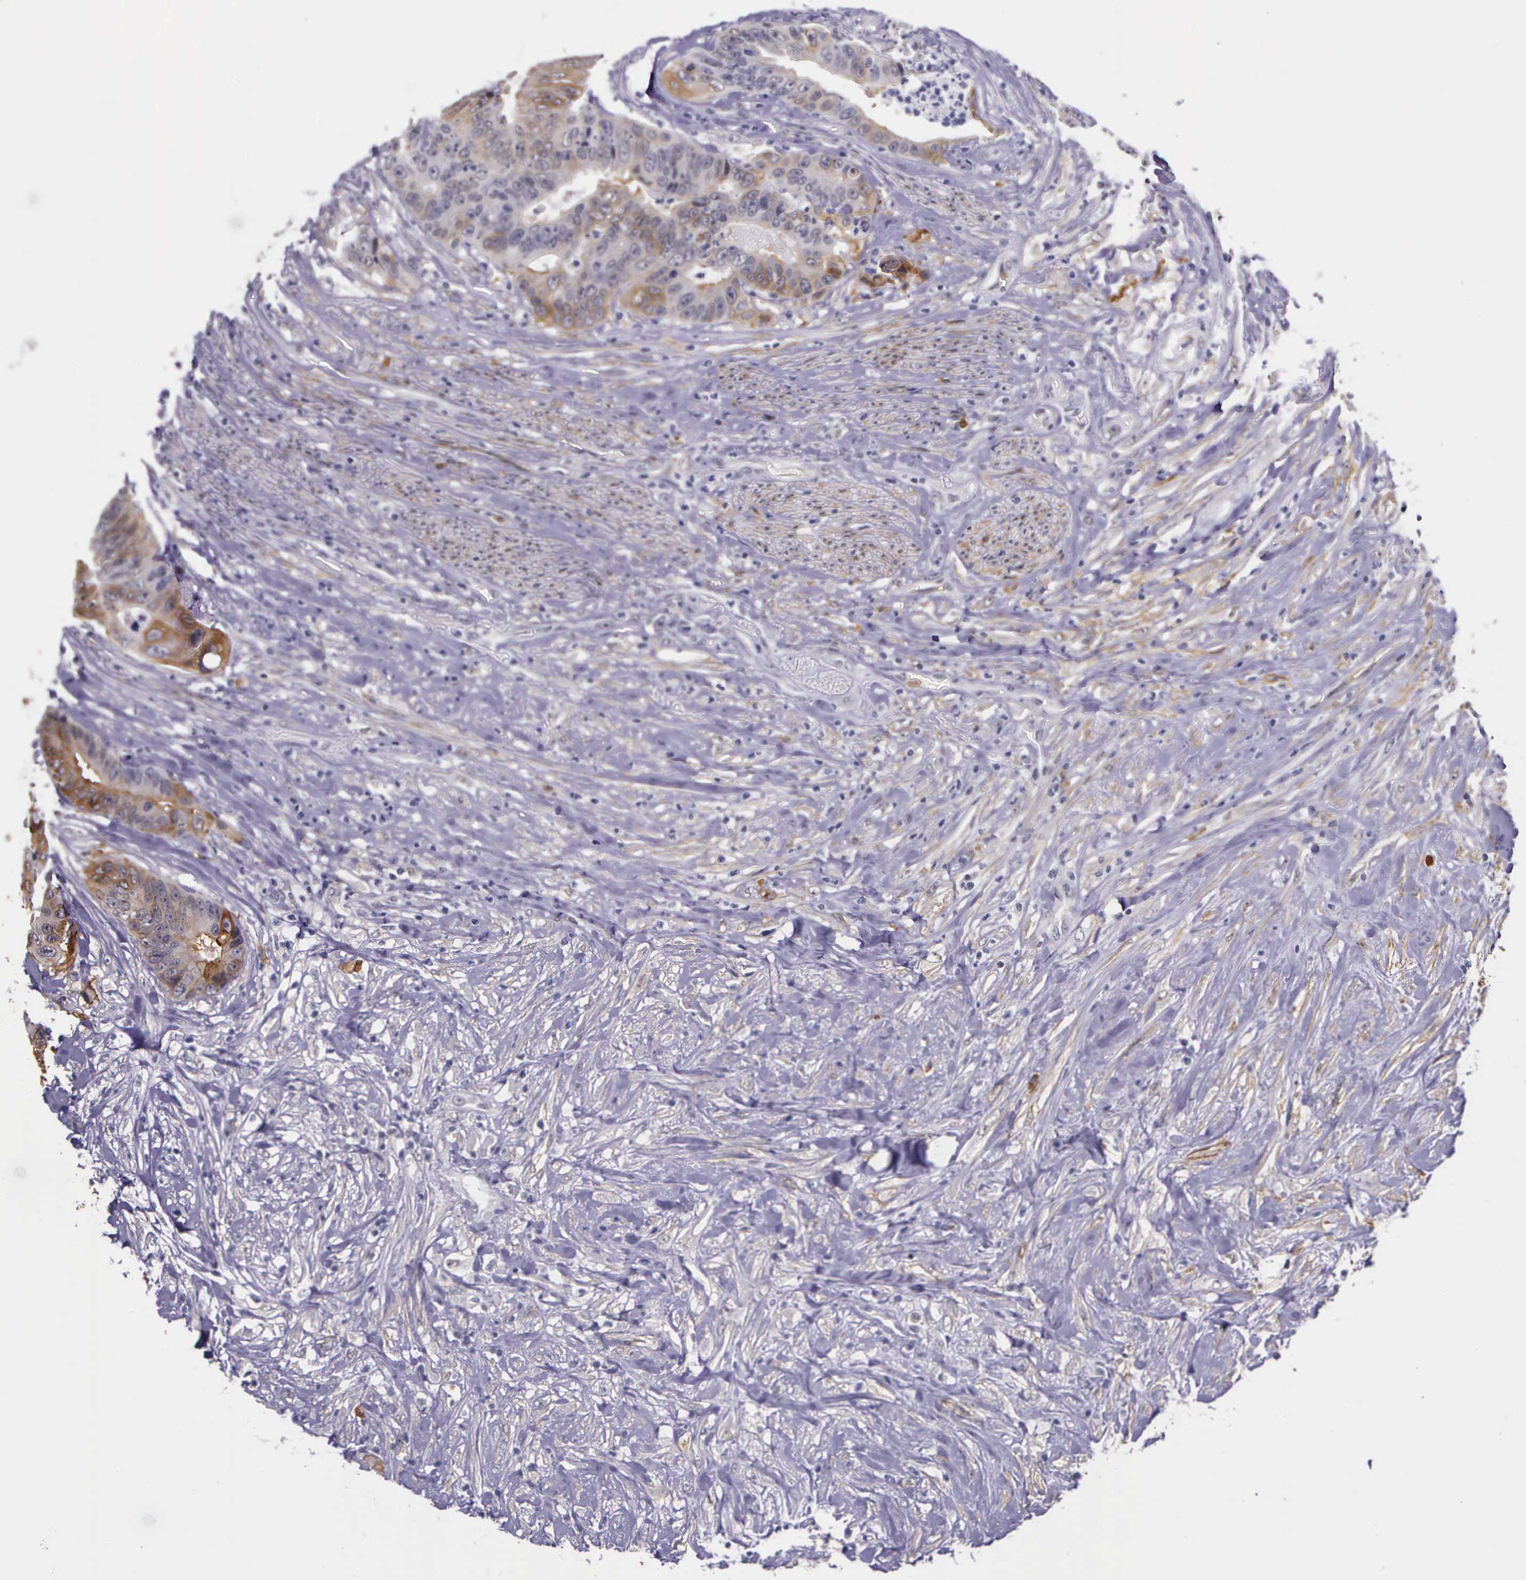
{"staining": {"intensity": "weak", "quantity": "25%-75%", "location": "cytoplasmic/membranous"}, "tissue": "colorectal cancer", "cell_type": "Tumor cells", "image_type": "cancer", "snomed": [{"axis": "morphology", "description": "Adenocarcinoma, NOS"}, {"axis": "topography", "description": "Rectum"}], "caption": "Brown immunohistochemical staining in adenocarcinoma (colorectal) exhibits weak cytoplasmic/membranous staining in about 25%-75% of tumor cells.", "gene": "AHNAK2", "patient": {"sex": "female", "age": 65}}